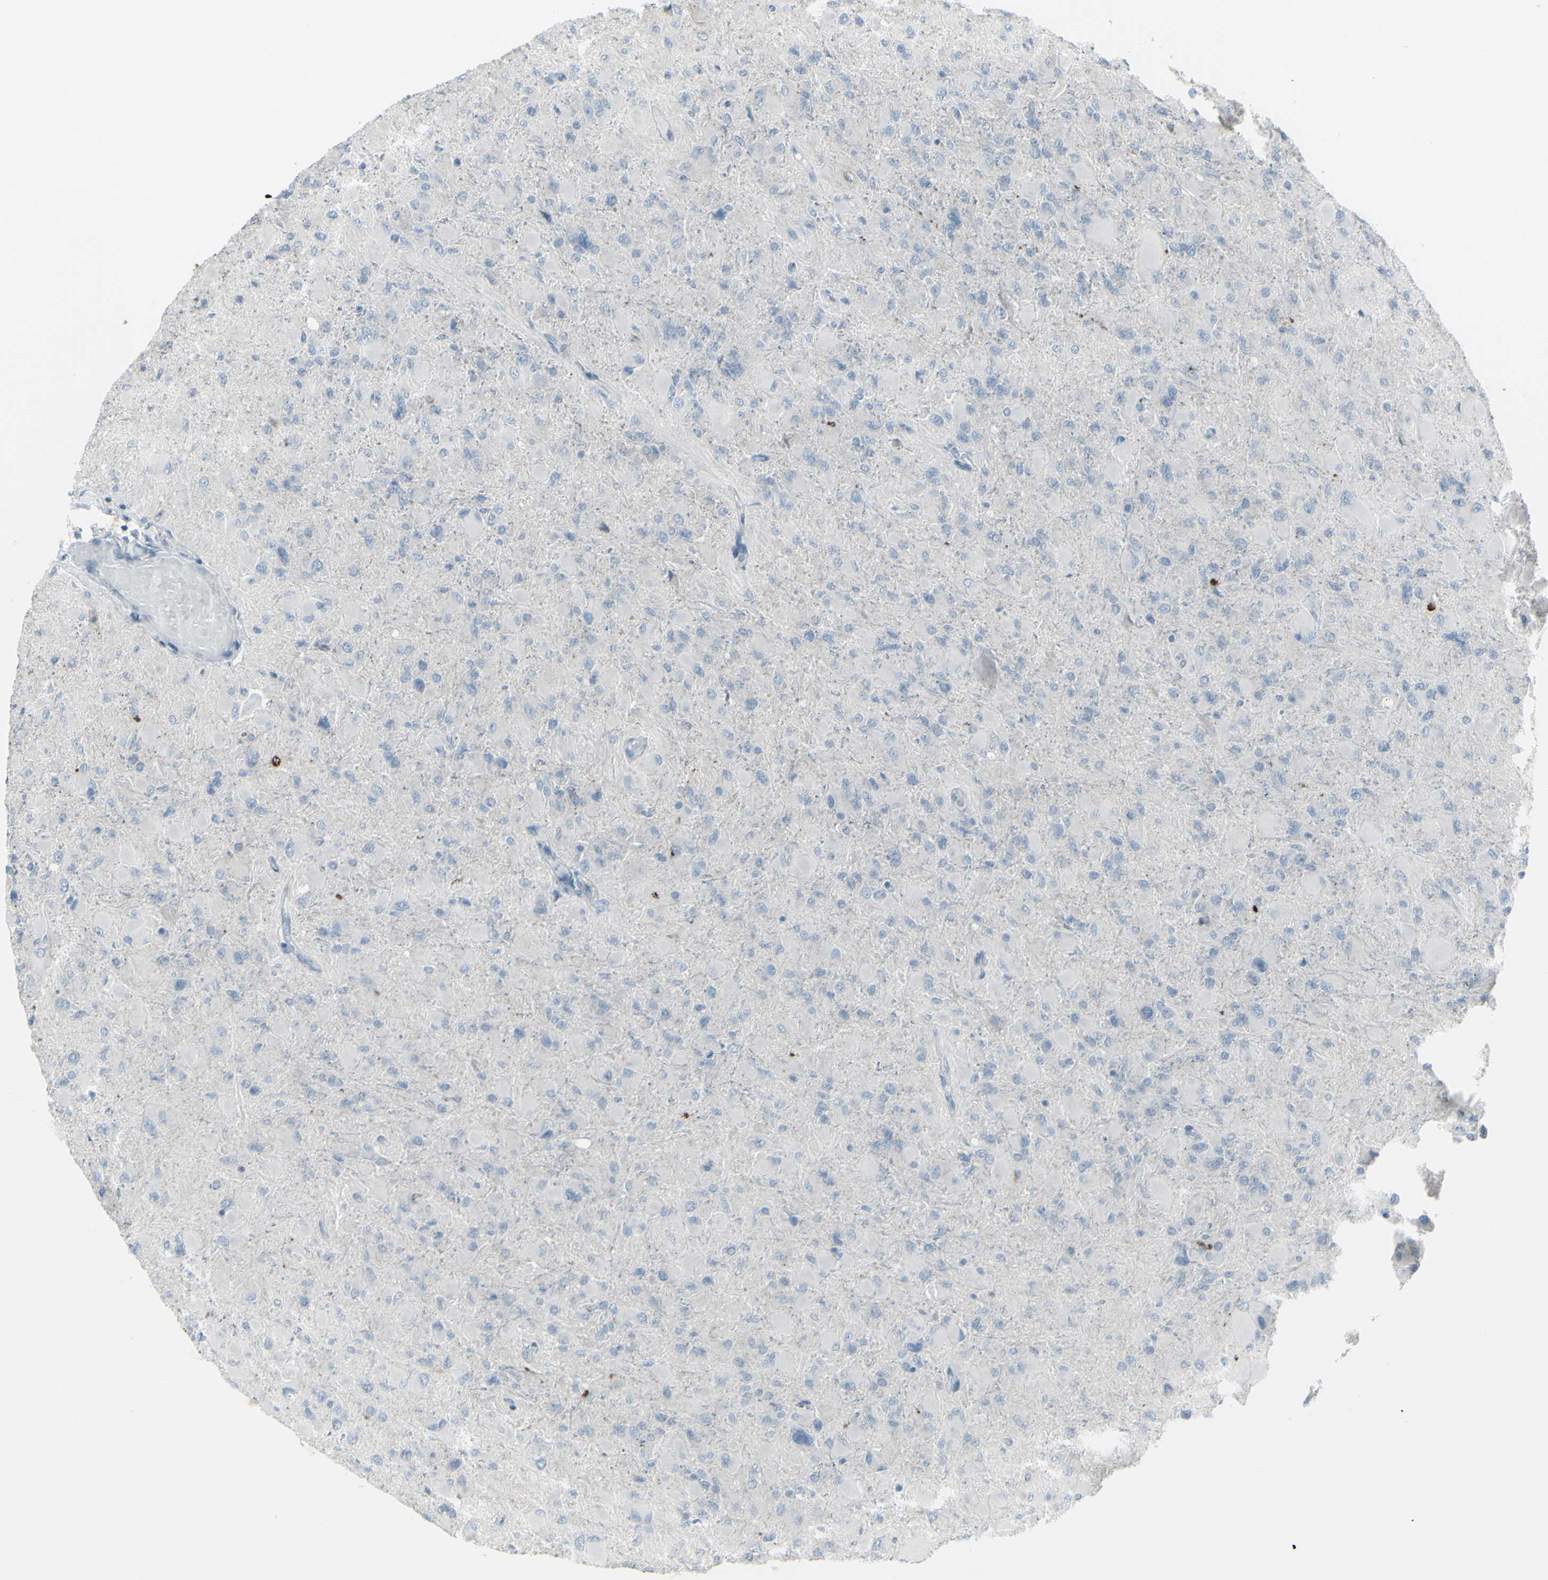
{"staining": {"intensity": "negative", "quantity": "none", "location": "none"}, "tissue": "glioma", "cell_type": "Tumor cells", "image_type": "cancer", "snomed": [{"axis": "morphology", "description": "Glioma, malignant, High grade"}, {"axis": "topography", "description": "Cerebral cortex"}], "caption": "A micrograph of human glioma is negative for staining in tumor cells.", "gene": "RAB3A", "patient": {"sex": "female", "age": 36}}